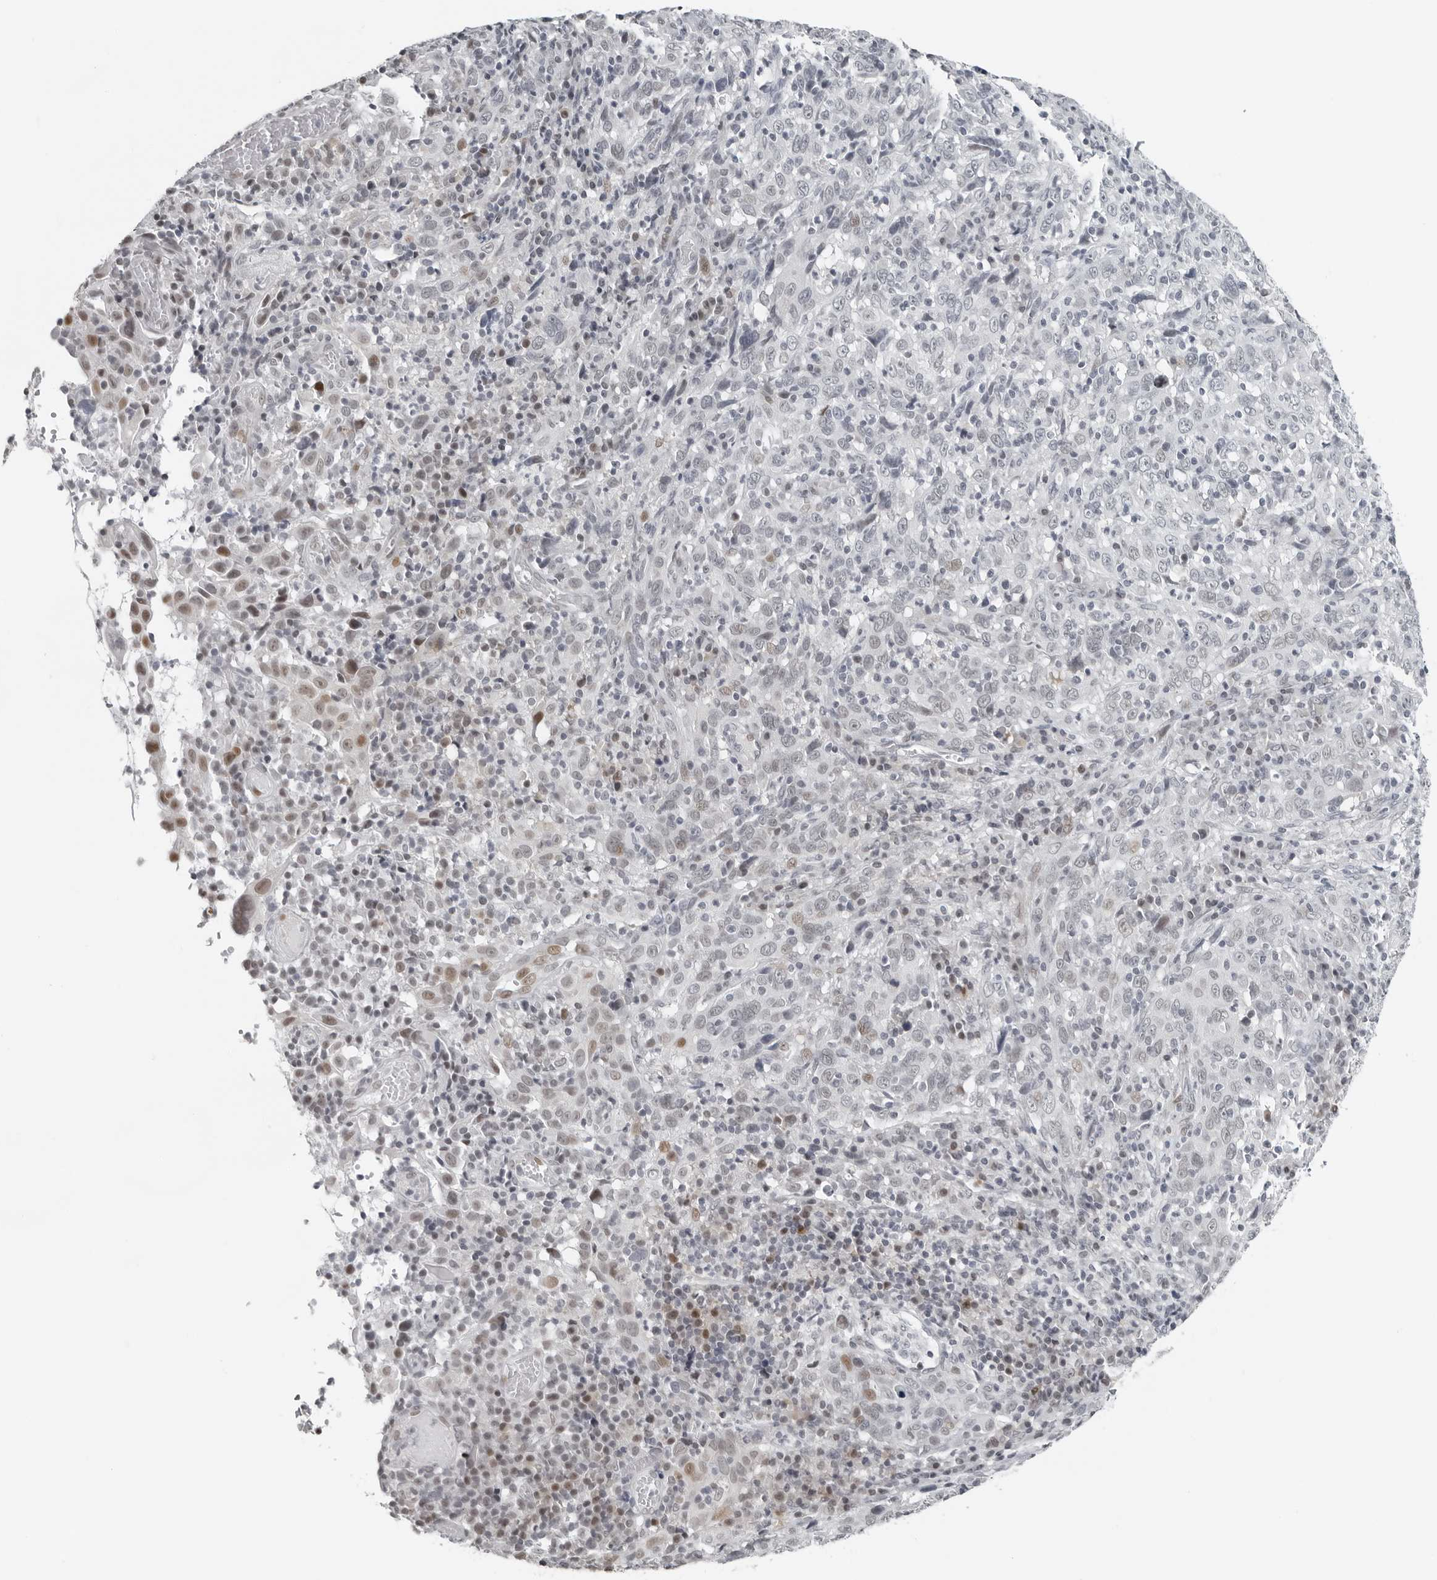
{"staining": {"intensity": "moderate", "quantity": "<25%", "location": "nuclear"}, "tissue": "cervical cancer", "cell_type": "Tumor cells", "image_type": "cancer", "snomed": [{"axis": "morphology", "description": "Squamous cell carcinoma, NOS"}, {"axis": "topography", "description": "Cervix"}], "caption": "Protein expression analysis of cervical cancer reveals moderate nuclear expression in about <25% of tumor cells.", "gene": "PPP1R42", "patient": {"sex": "female", "age": 46}}